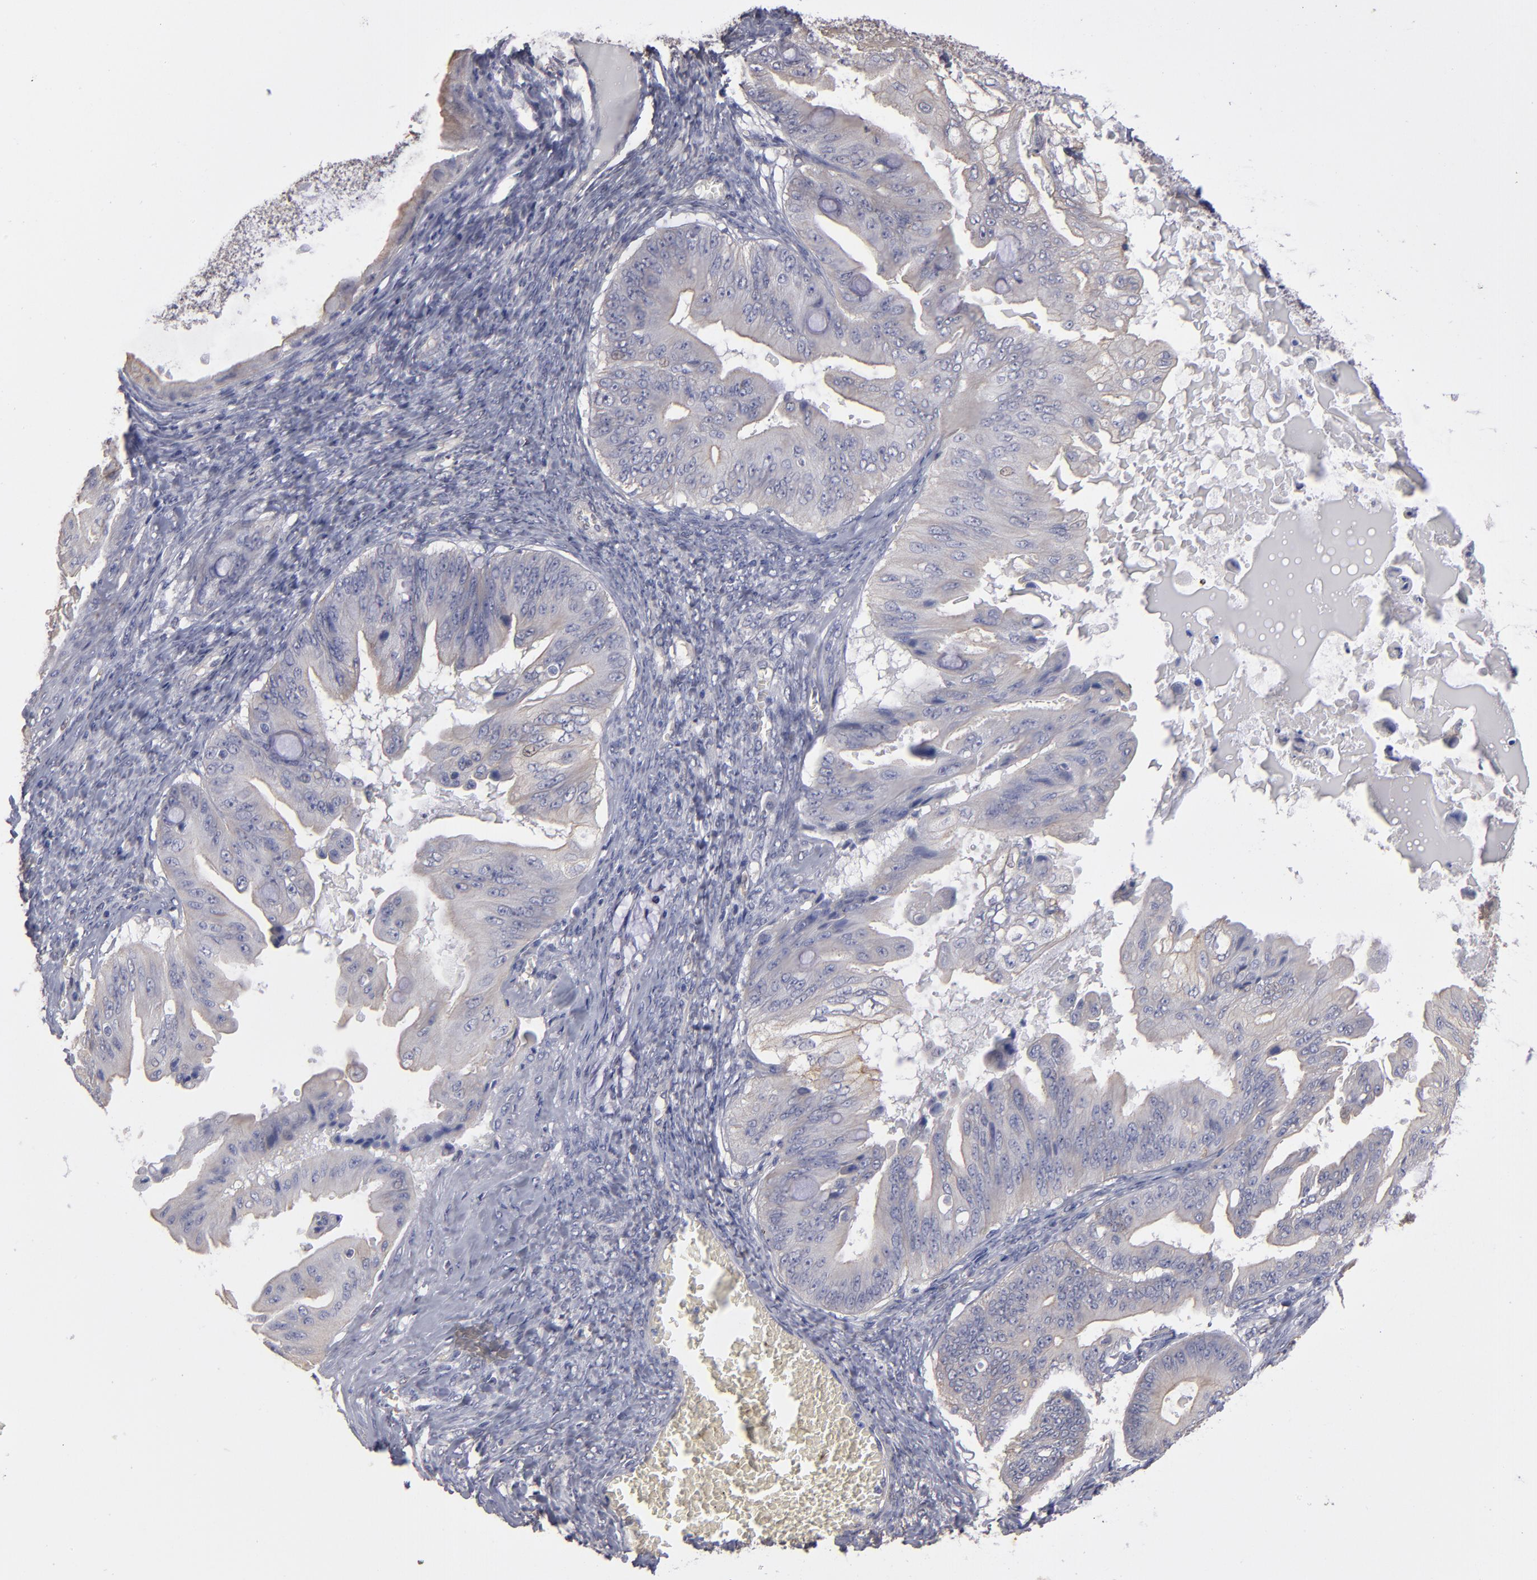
{"staining": {"intensity": "weak", "quantity": ">75%", "location": "cytoplasmic/membranous"}, "tissue": "ovarian cancer", "cell_type": "Tumor cells", "image_type": "cancer", "snomed": [{"axis": "morphology", "description": "Cystadenocarcinoma, mucinous, NOS"}, {"axis": "topography", "description": "Ovary"}], "caption": "DAB immunohistochemical staining of ovarian cancer demonstrates weak cytoplasmic/membranous protein expression in about >75% of tumor cells. The staining was performed using DAB, with brown indicating positive protein expression. Nuclei are stained blue with hematoxylin.", "gene": "NDRG2", "patient": {"sex": "female", "age": 37}}